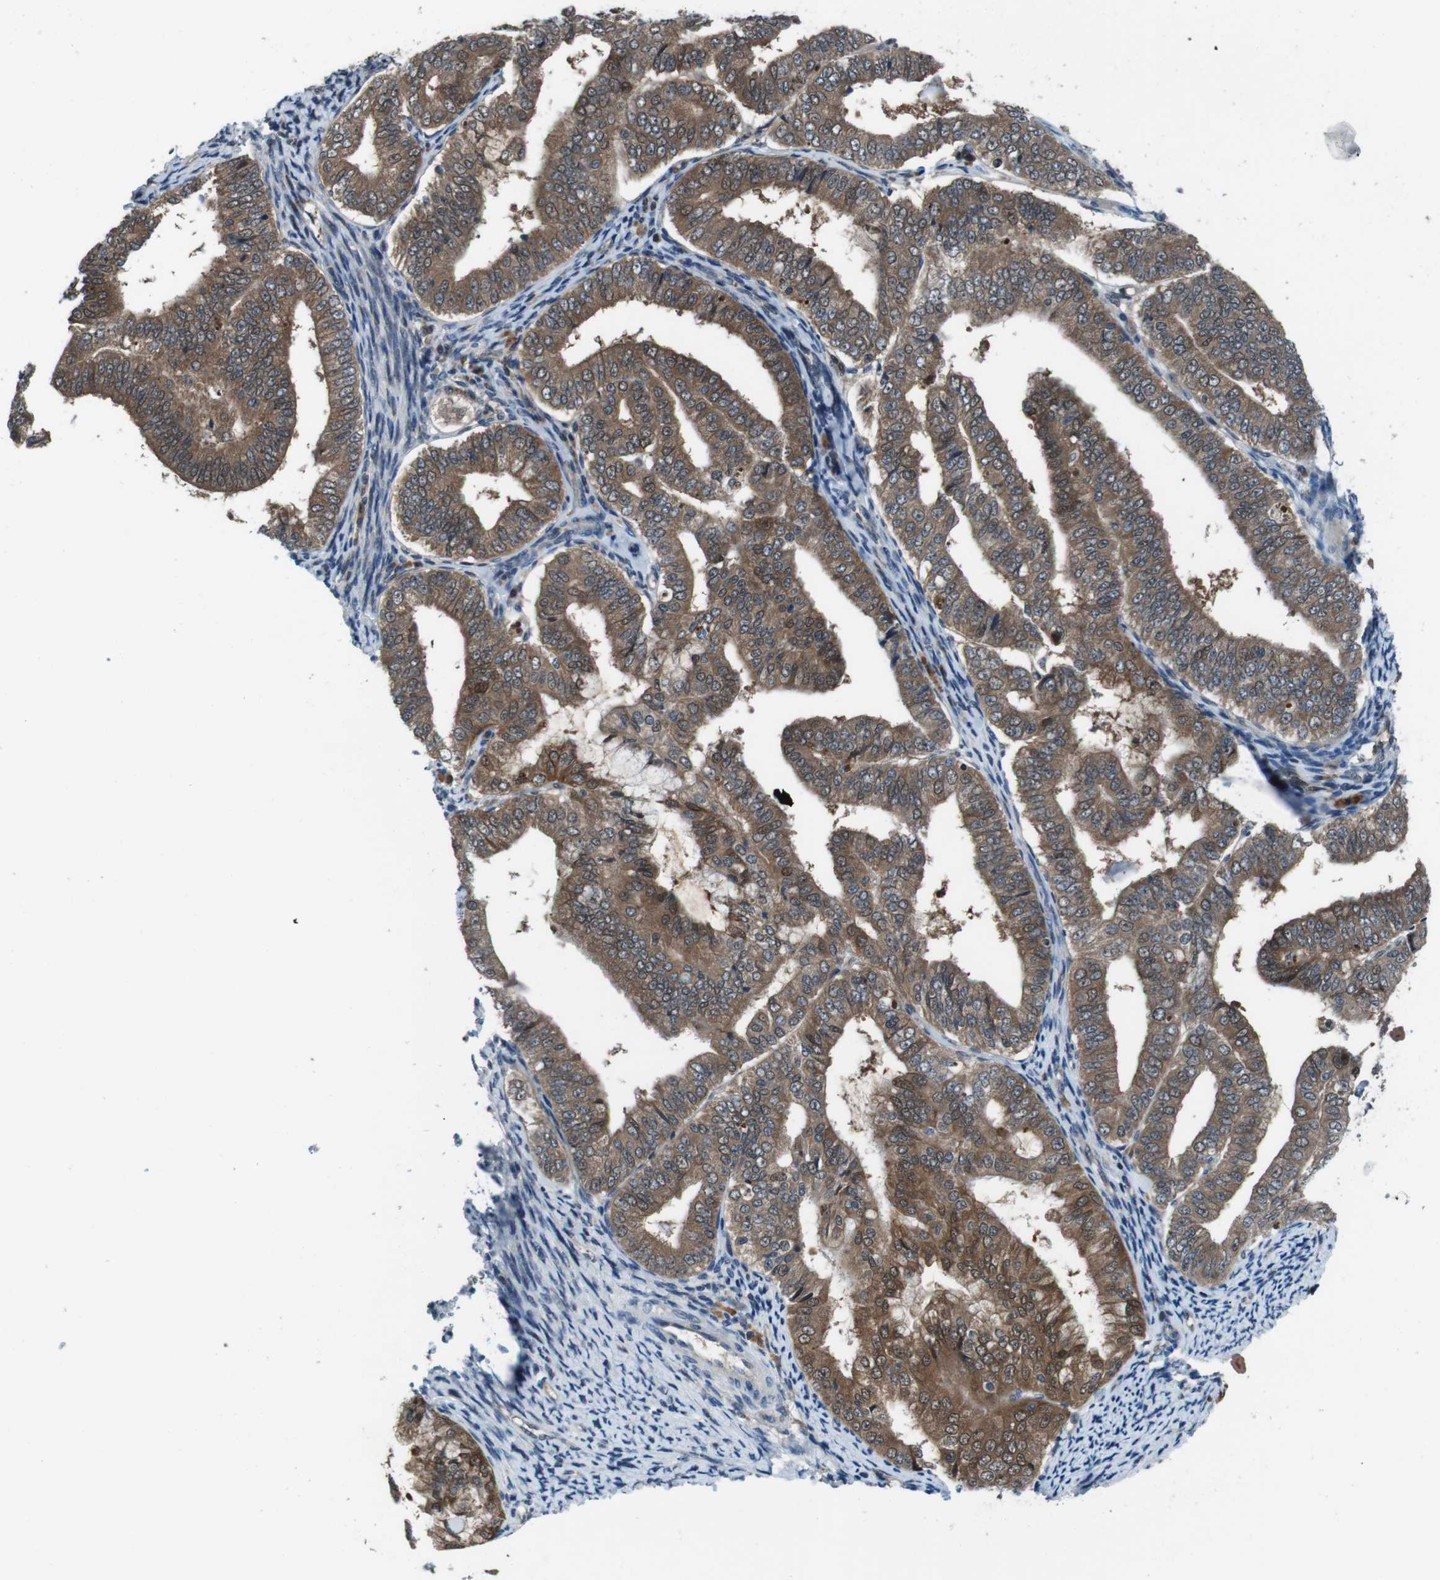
{"staining": {"intensity": "strong", "quantity": ">75%", "location": "cytoplasmic/membranous,nuclear"}, "tissue": "endometrial cancer", "cell_type": "Tumor cells", "image_type": "cancer", "snomed": [{"axis": "morphology", "description": "Adenocarcinoma, NOS"}, {"axis": "topography", "description": "Endometrium"}], "caption": "Human adenocarcinoma (endometrial) stained for a protein (brown) exhibits strong cytoplasmic/membranous and nuclear positive positivity in about >75% of tumor cells.", "gene": "LRP5", "patient": {"sex": "female", "age": 63}}